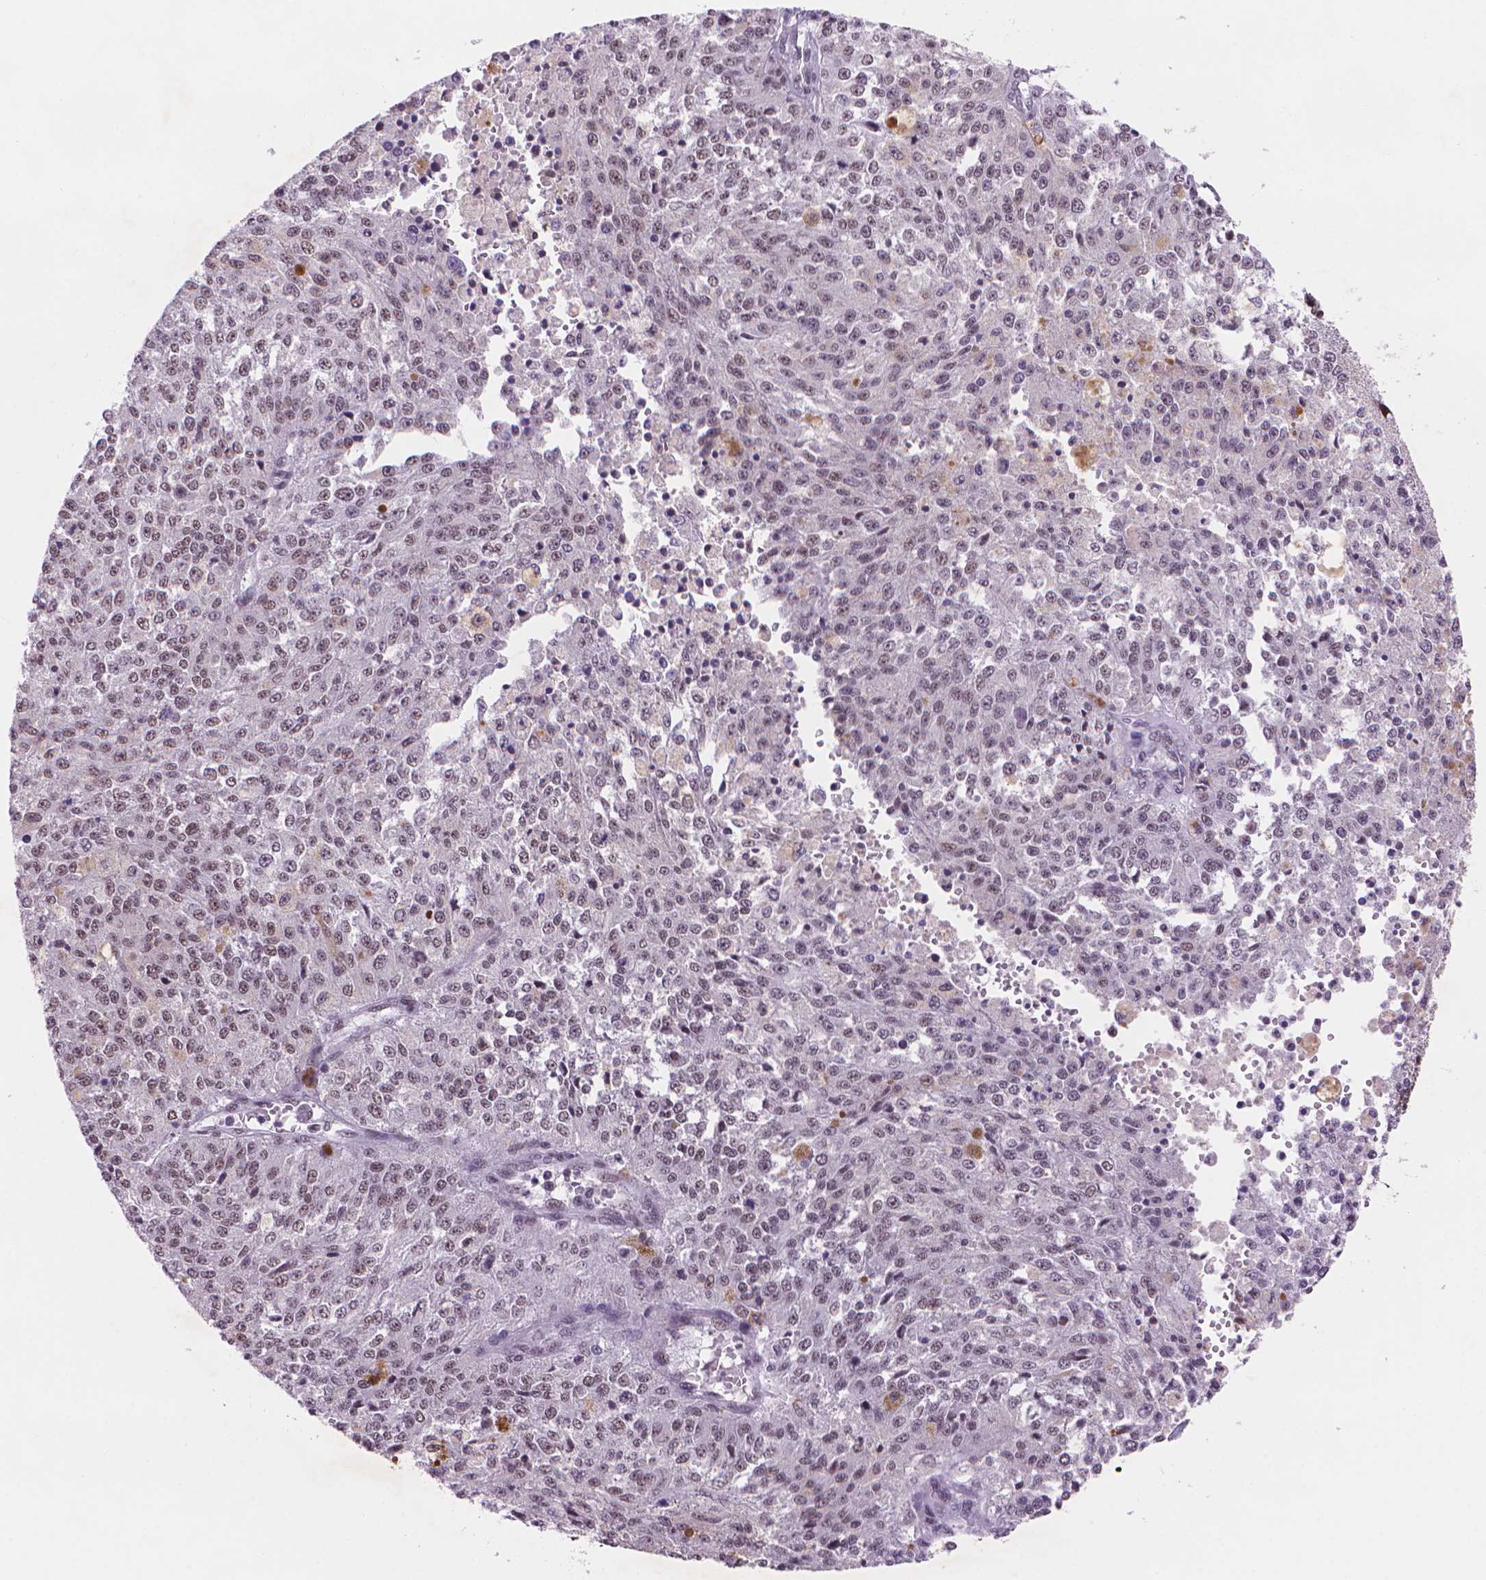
{"staining": {"intensity": "moderate", "quantity": "25%-75%", "location": "nuclear"}, "tissue": "melanoma", "cell_type": "Tumor cells", "image_type": "cancer", "snomed": [{"axis": "morphology", "description": "Malignant melanoma, Metastatic site"}, {"axis": "topography", "description": "Lymph node"}], "caption": "An image of human melanoma stained for a protein exhibits moderate nuclear brown staining in tumor cells.", "gene": "RPA4", "patient": {"sex": "female", "age": 64}}